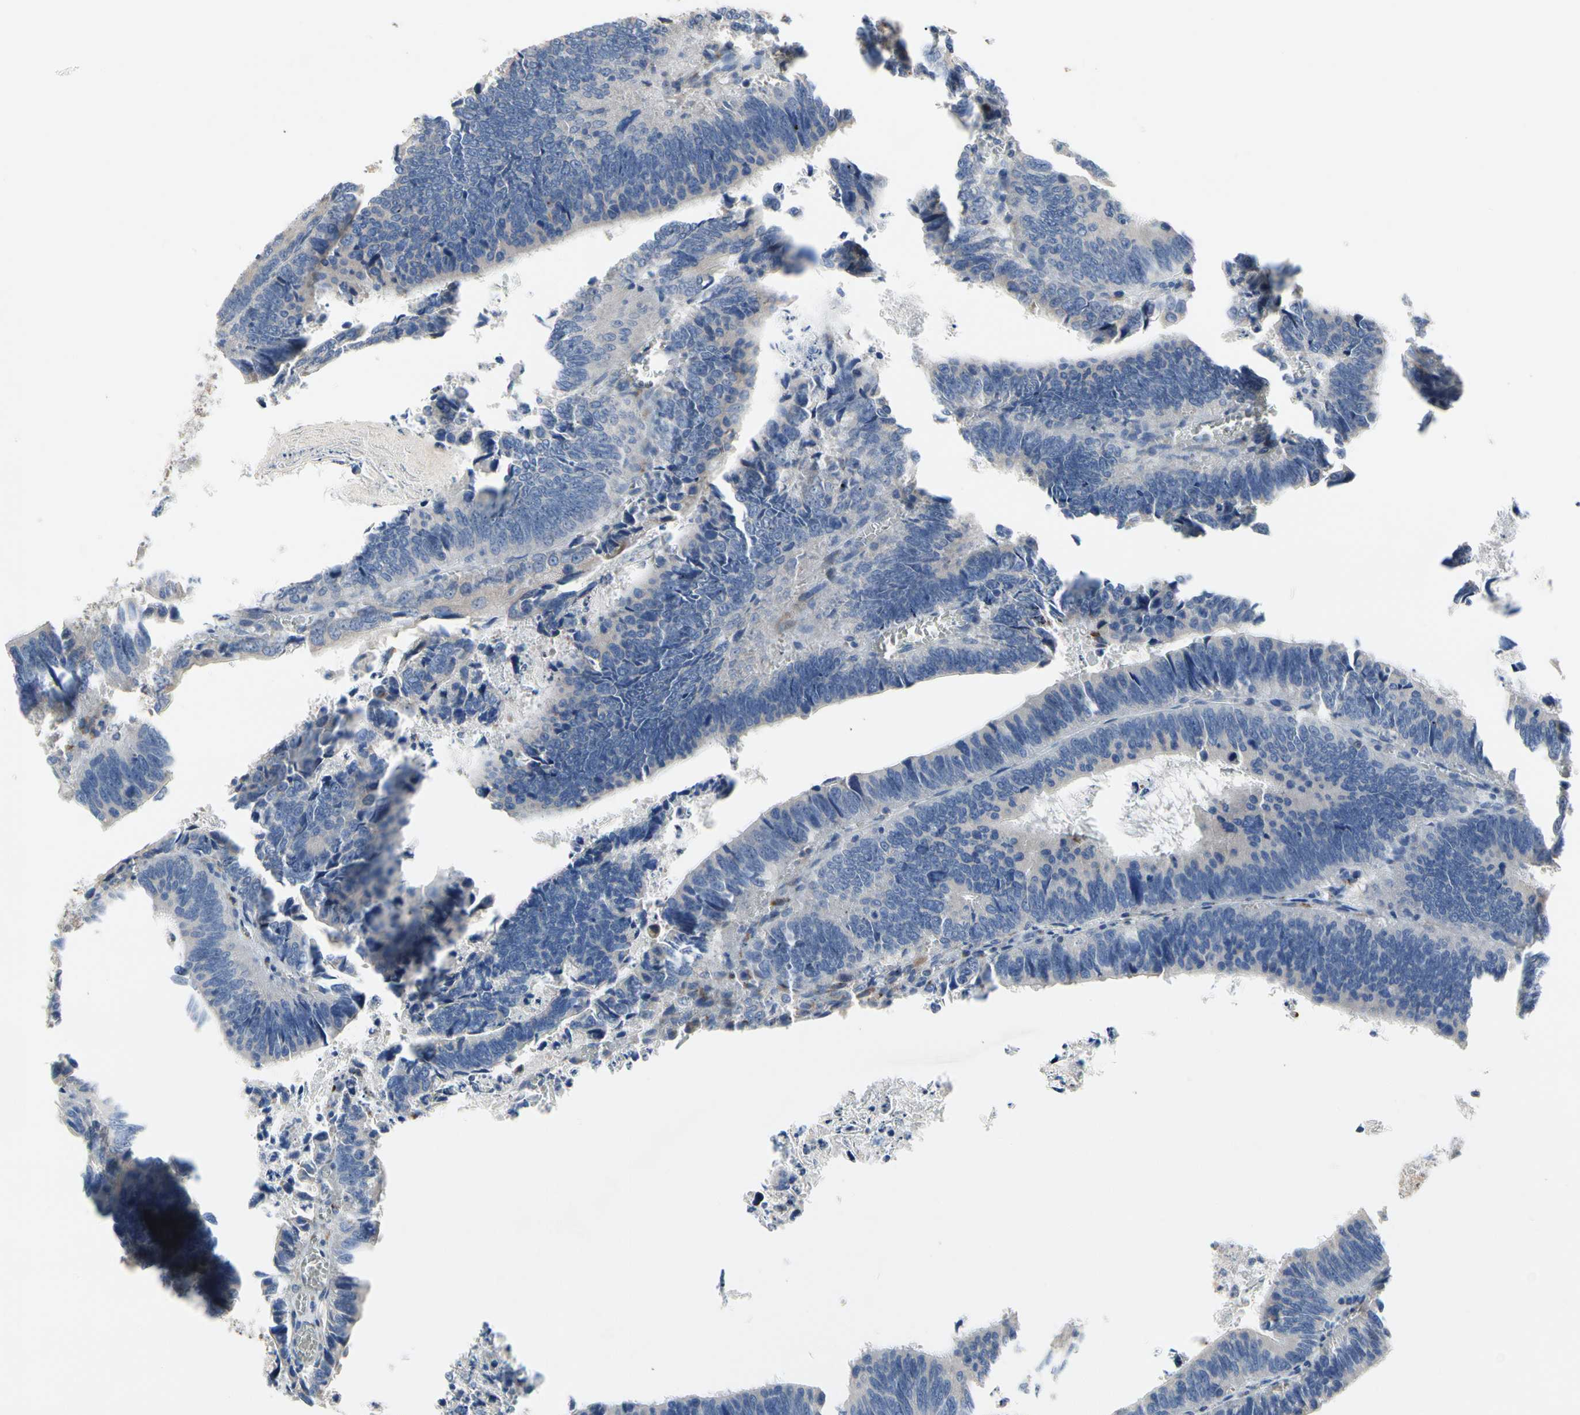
{"staining": {"intensity": "negative", "quantity": "none", "location": "none"}, "tissue": "colorectal cancer", "cell_type": "Tumor cells", "image_type": "cancer", "snomed": [{"axis": "morphology", "description": "Adenocarcinoma, NOS"}, {"axis": "topography", "description": "Colon"}], "caption": "A high-resolution histopathology image shows IHC staining of adenocarcinoma (colorectal), which displays no significant positivity in tumor cells.", "gene": "MMEL1", "patient": {"sex": "male", "age": 72}}